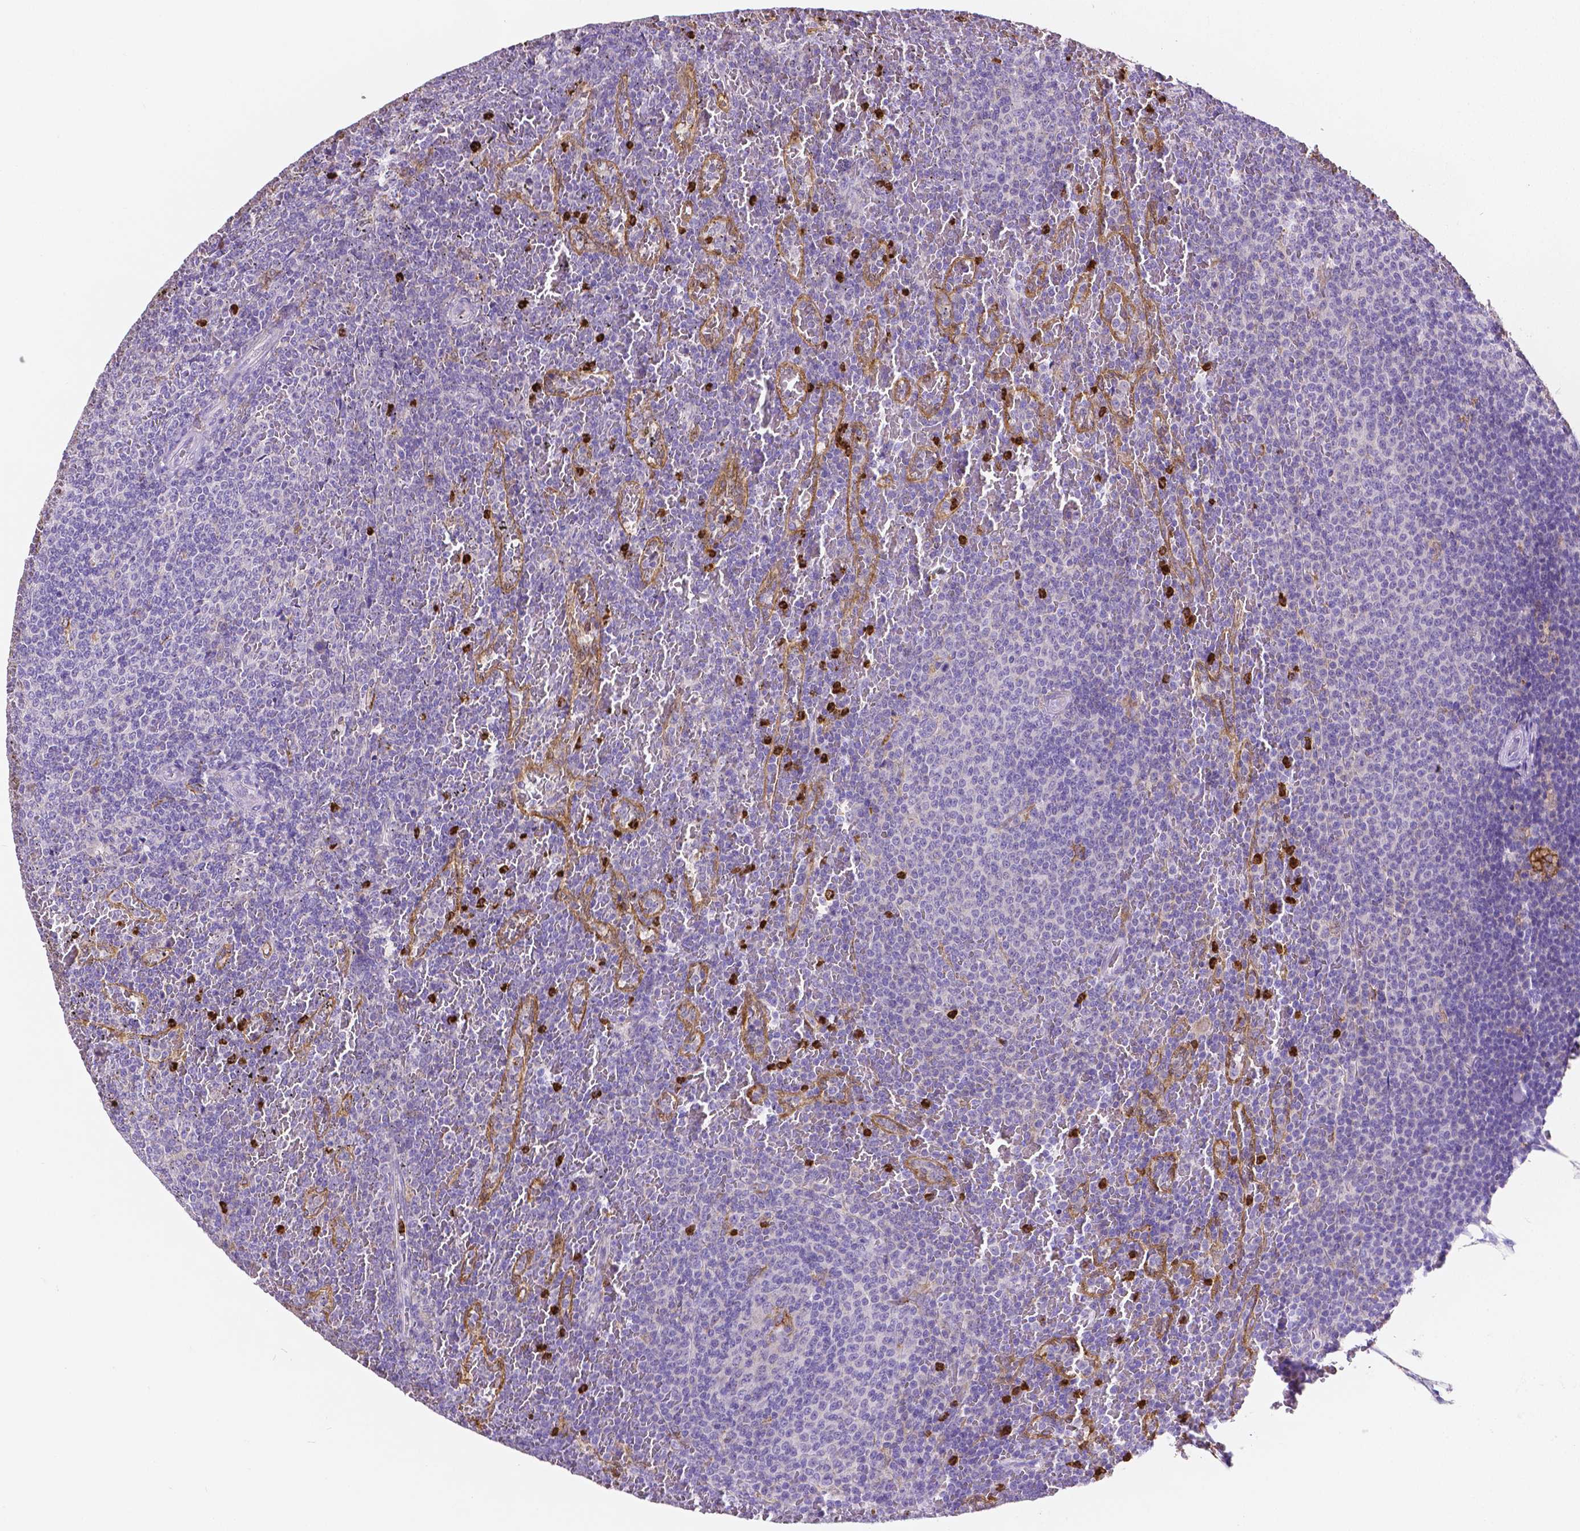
{"staining": {"intensity": "negative", "quantity": "none", "location": "none"}, "tissue": "lymphoma", "cell_type": "Tumor cells", "image_type": "cancer", "snomed": [{"axis": "morphology", "description": "Malignant lymphoma, non-Hodgkin's type, Low grade"}, {"axis": "topography", "description": "Spleen"}], "caption": "The IHC micrograph has no significant positivity in tumor cells of lymphoma tissue. (Brightfield microscopy of DAB IHC at high magnification).", "gene": "MMP9", "patient": {"sex": "female", "age": 77}}